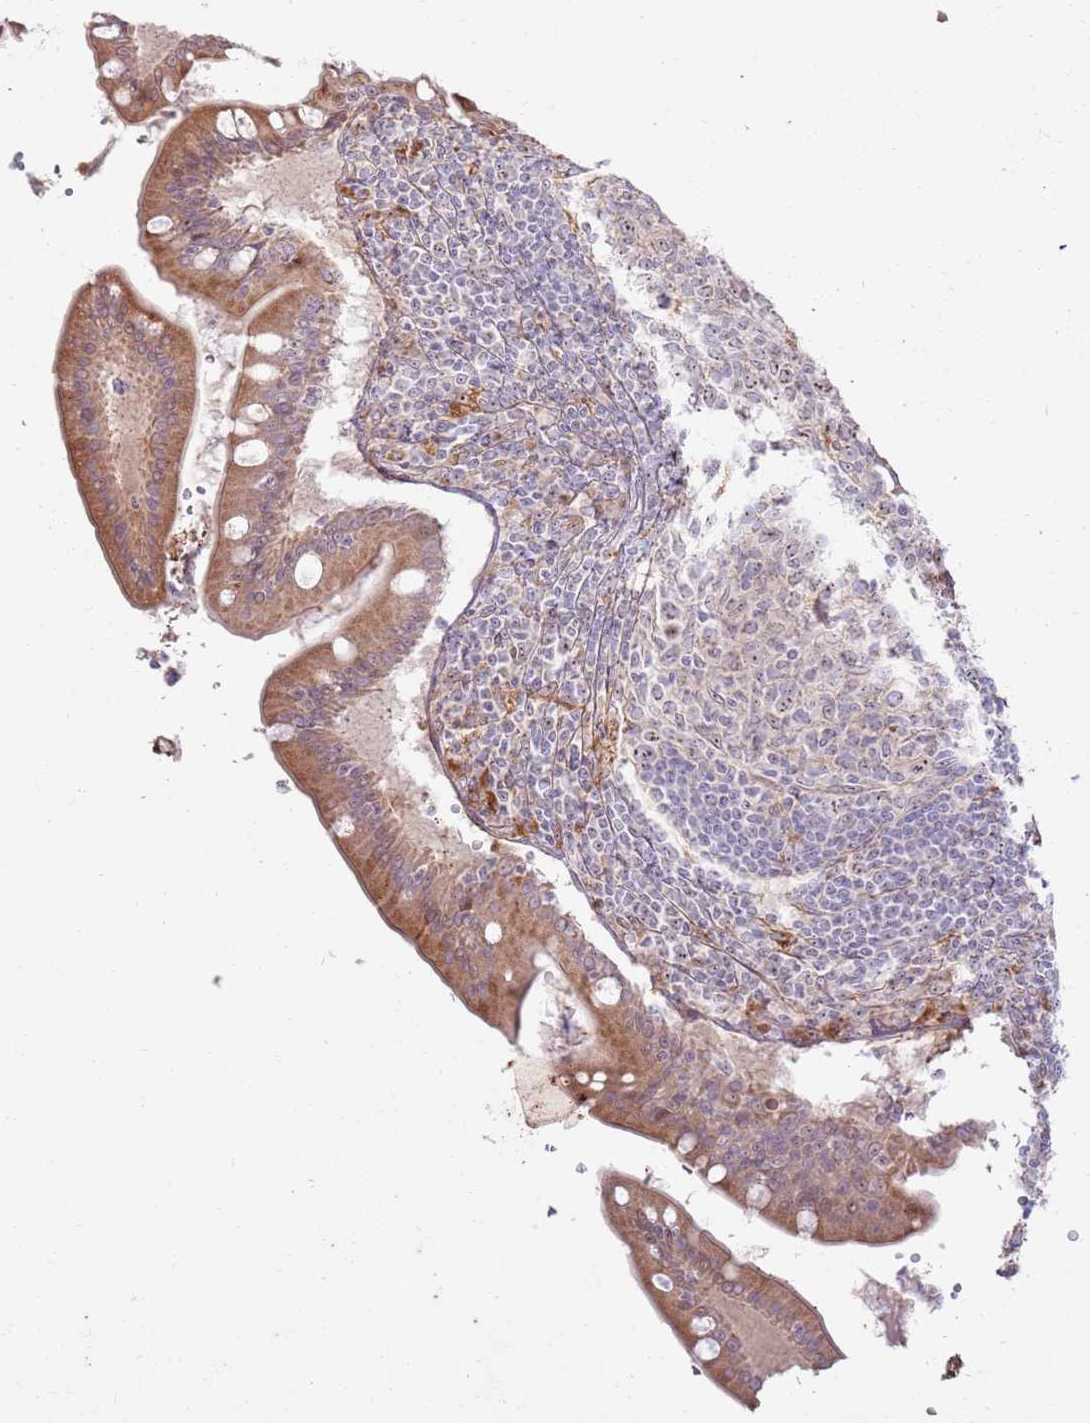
{"staining": {"intensity": "moderate", "quantity": "25%-75%", "location": "cytoplasmic/membranous"}, "tissue": "small intestine", "cell_type": "Glandular cells", "image_type": "normal", "snomed": [{"axis": "morphology", "description": "Normal tissue, NOS"}, {"axis": "topography", "description": "Small intestine"}], "caption": "Moderate cytoplasmic/membranous expression is identified in about 25%-75% of glandular cells in benign small intestine. (Brightfield microscopy of DAB IHC at high magnification).", "gene": "CNPY1", "patient": {"sex": "male", "age": 7}}